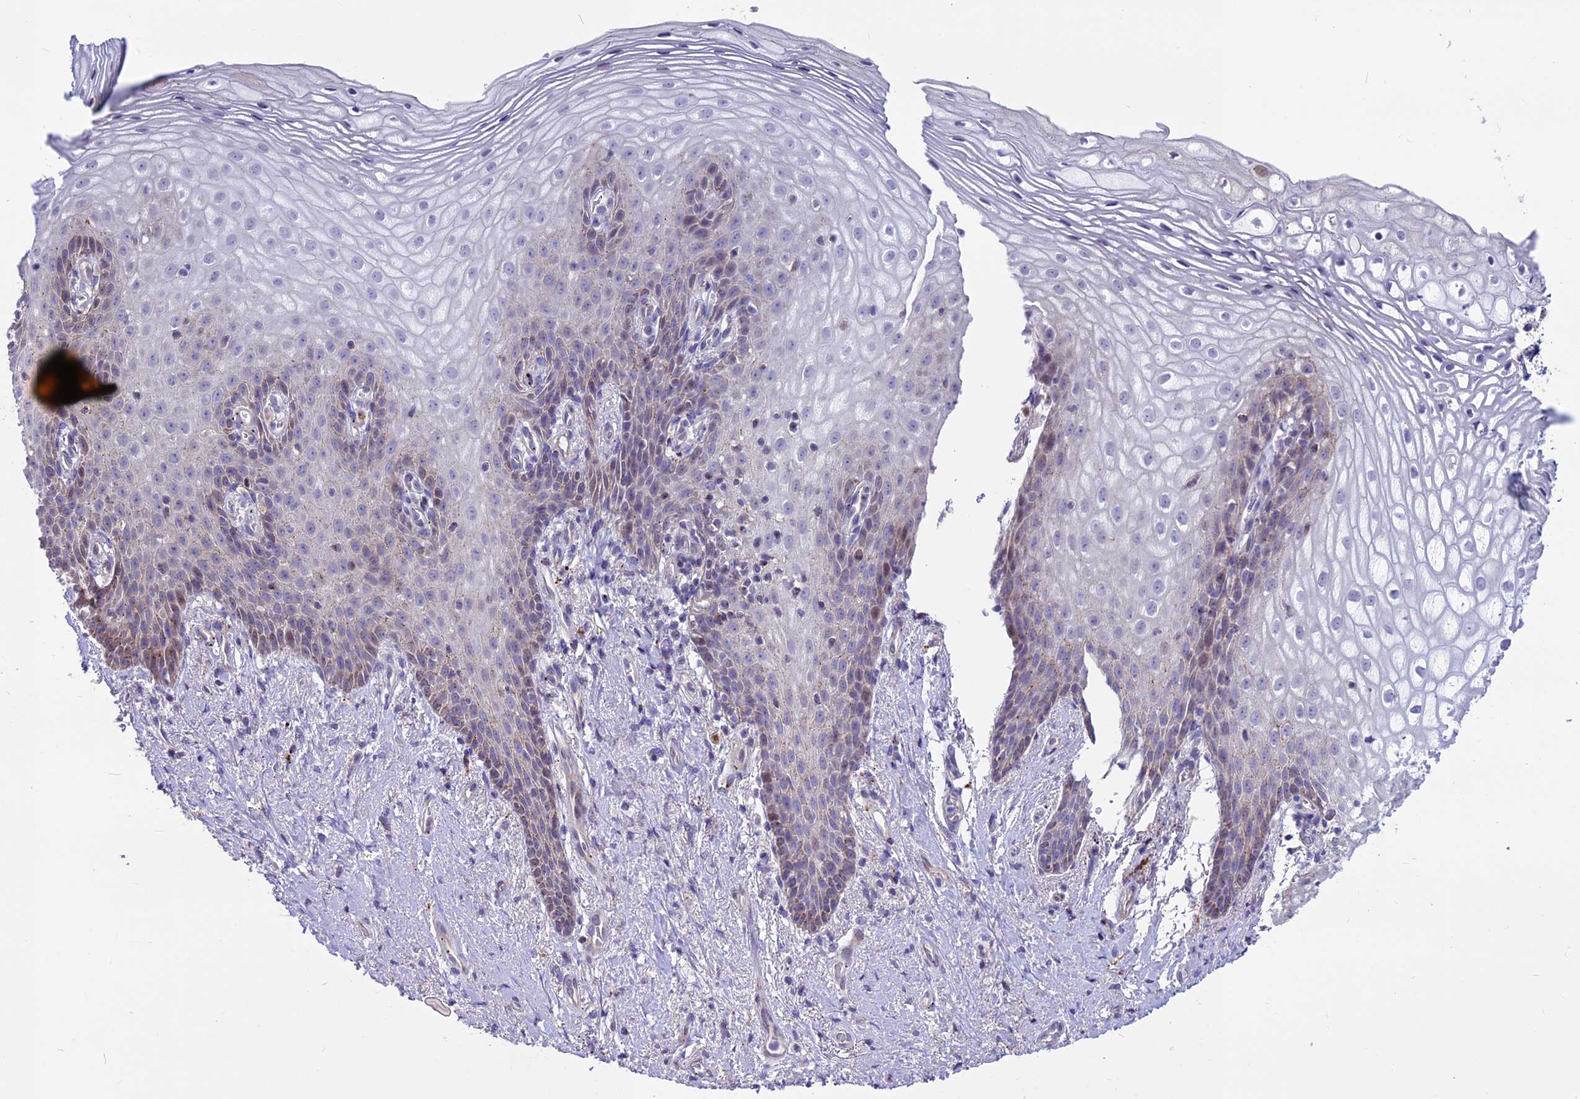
{"staining": {"intensity": "moderate", "quantity": "<25%", "location": "cytoplasmic/membranous"}, "tissue": "vagina", "cell_type": "Squamous epithelial cells", "image_type": "normal", "snomed": [{"axis": "morphology", "description": "Normal tissue, NOS"}, {"axis": "topography", "description": "Vagina"}], "caption": "IHC histopathology image of unremarkable vagina stained for a protein (brown), which reveals low levels of moderate cytoplasmic/membranous expression in about <25% of squamous epithelial cells.", "gene": "THRSP", "patient": {"sex": "female", "age": 60}}